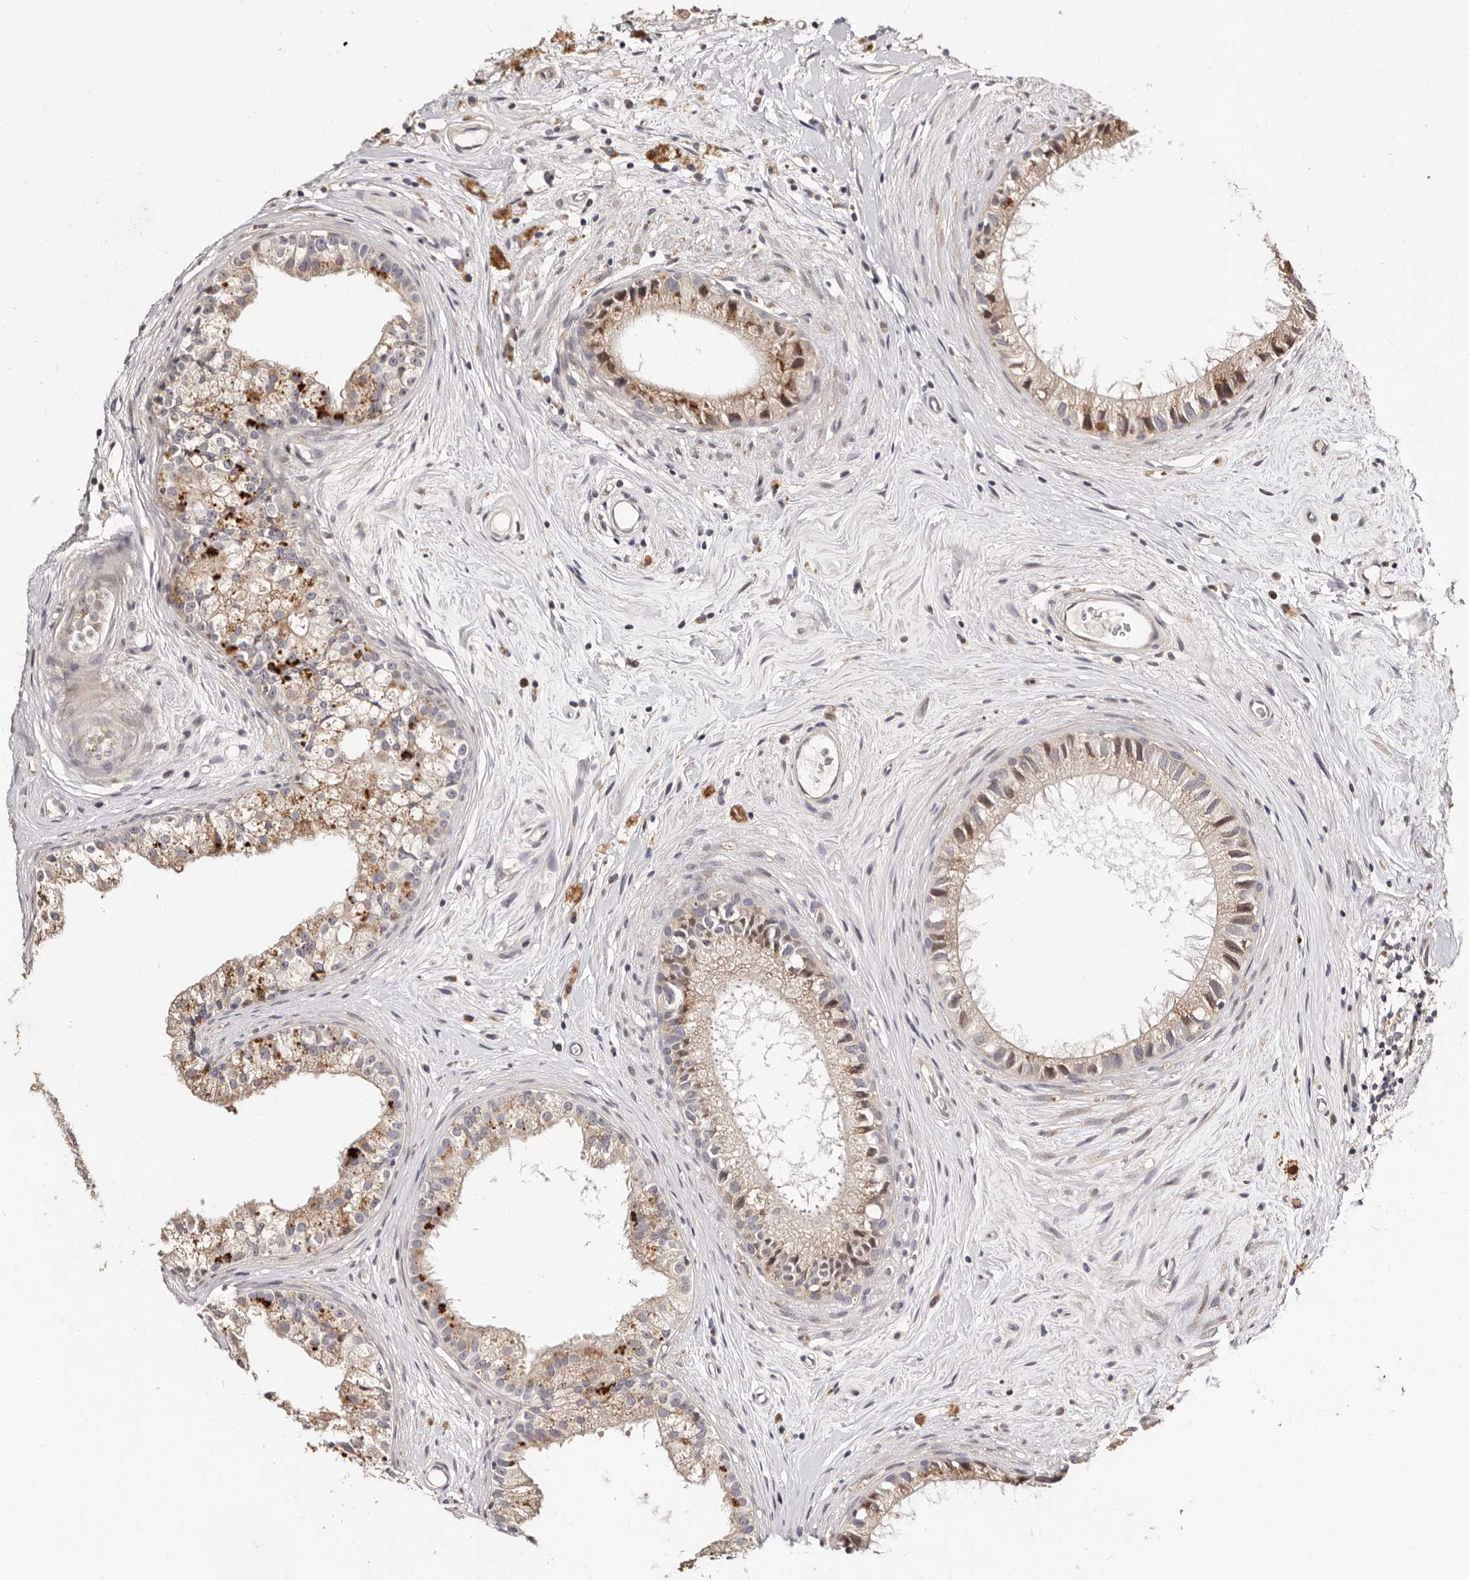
{"staining": {"intensity": "moderate", "quantity": "25%-75%", "location": "cytoplasmic/membranous"}, "tissue": "epididymis", "cell_type": "Glandular cells", "image_type": "normal", "snomed": [{"axis": "morphology", "description": "Normal tissue, NOS"}, {"axis": "topography", "description": "Epididymis"}], "caption": "Protein staining of normal epididymis demonstrates moderate cytoplasmic/membranous staining in approximately 25%-75% of glandular cells.", "gene": "APOL6", "patient": {"sex": "male", "age": 80}}